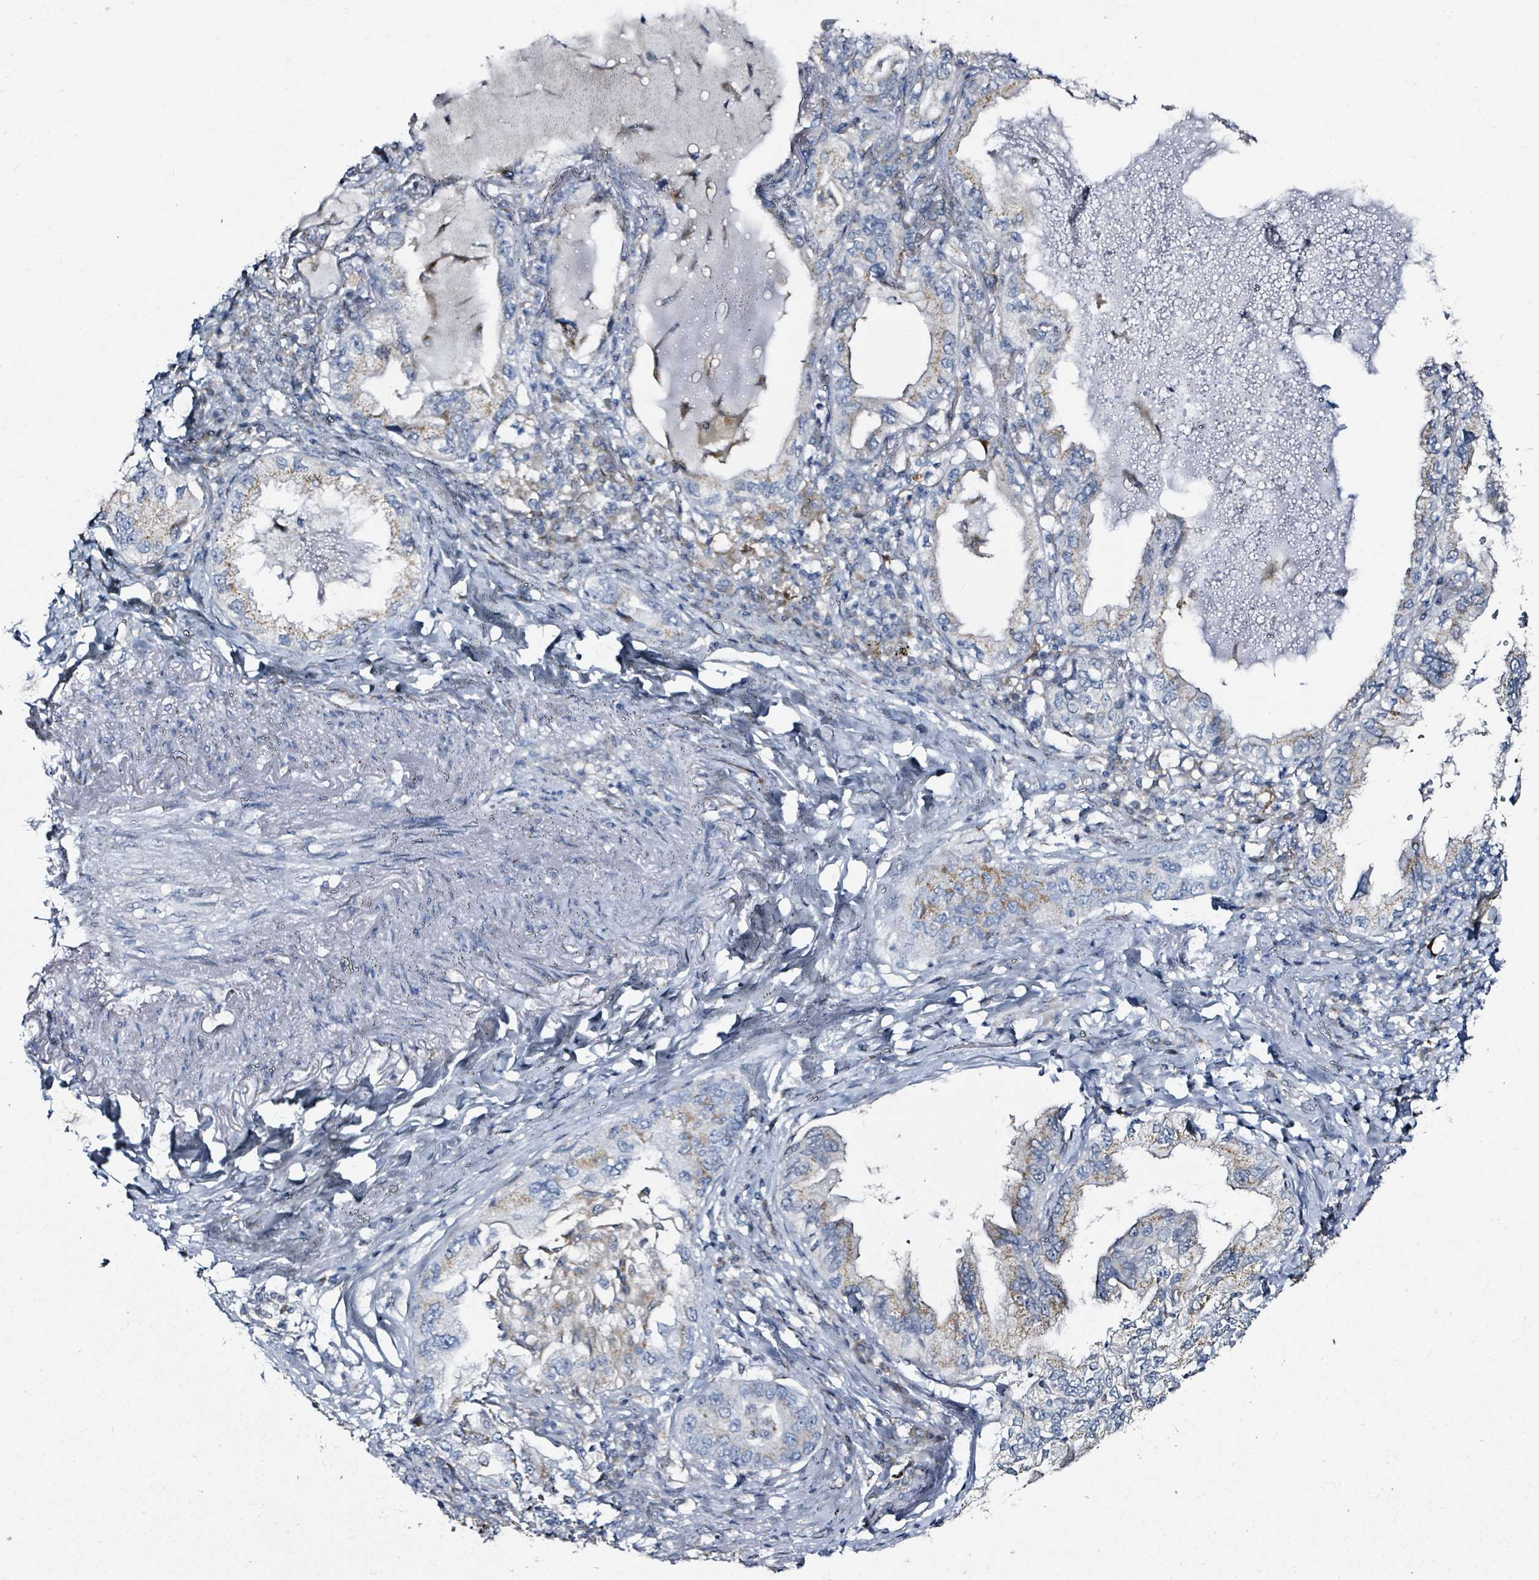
{"staining": {"intensity": "negative", "quantity": "none", "location": "none"}, "tissue": "lung cancer", "cell_type": "Tumor cells", "image_type": "cancer", "snomed": [{"axis": "morphology", "description": "Adenocarcinoma, NOS"}, {"axis": "topography", "description": "Lung"}], "caption": "Lung cancer (adenocarcinoma) was stained to show a protein in brown. There is no significant expression in tumor cells.", "gene": "B3GAT3", "patient": {"sex": "female", "age": 69}}